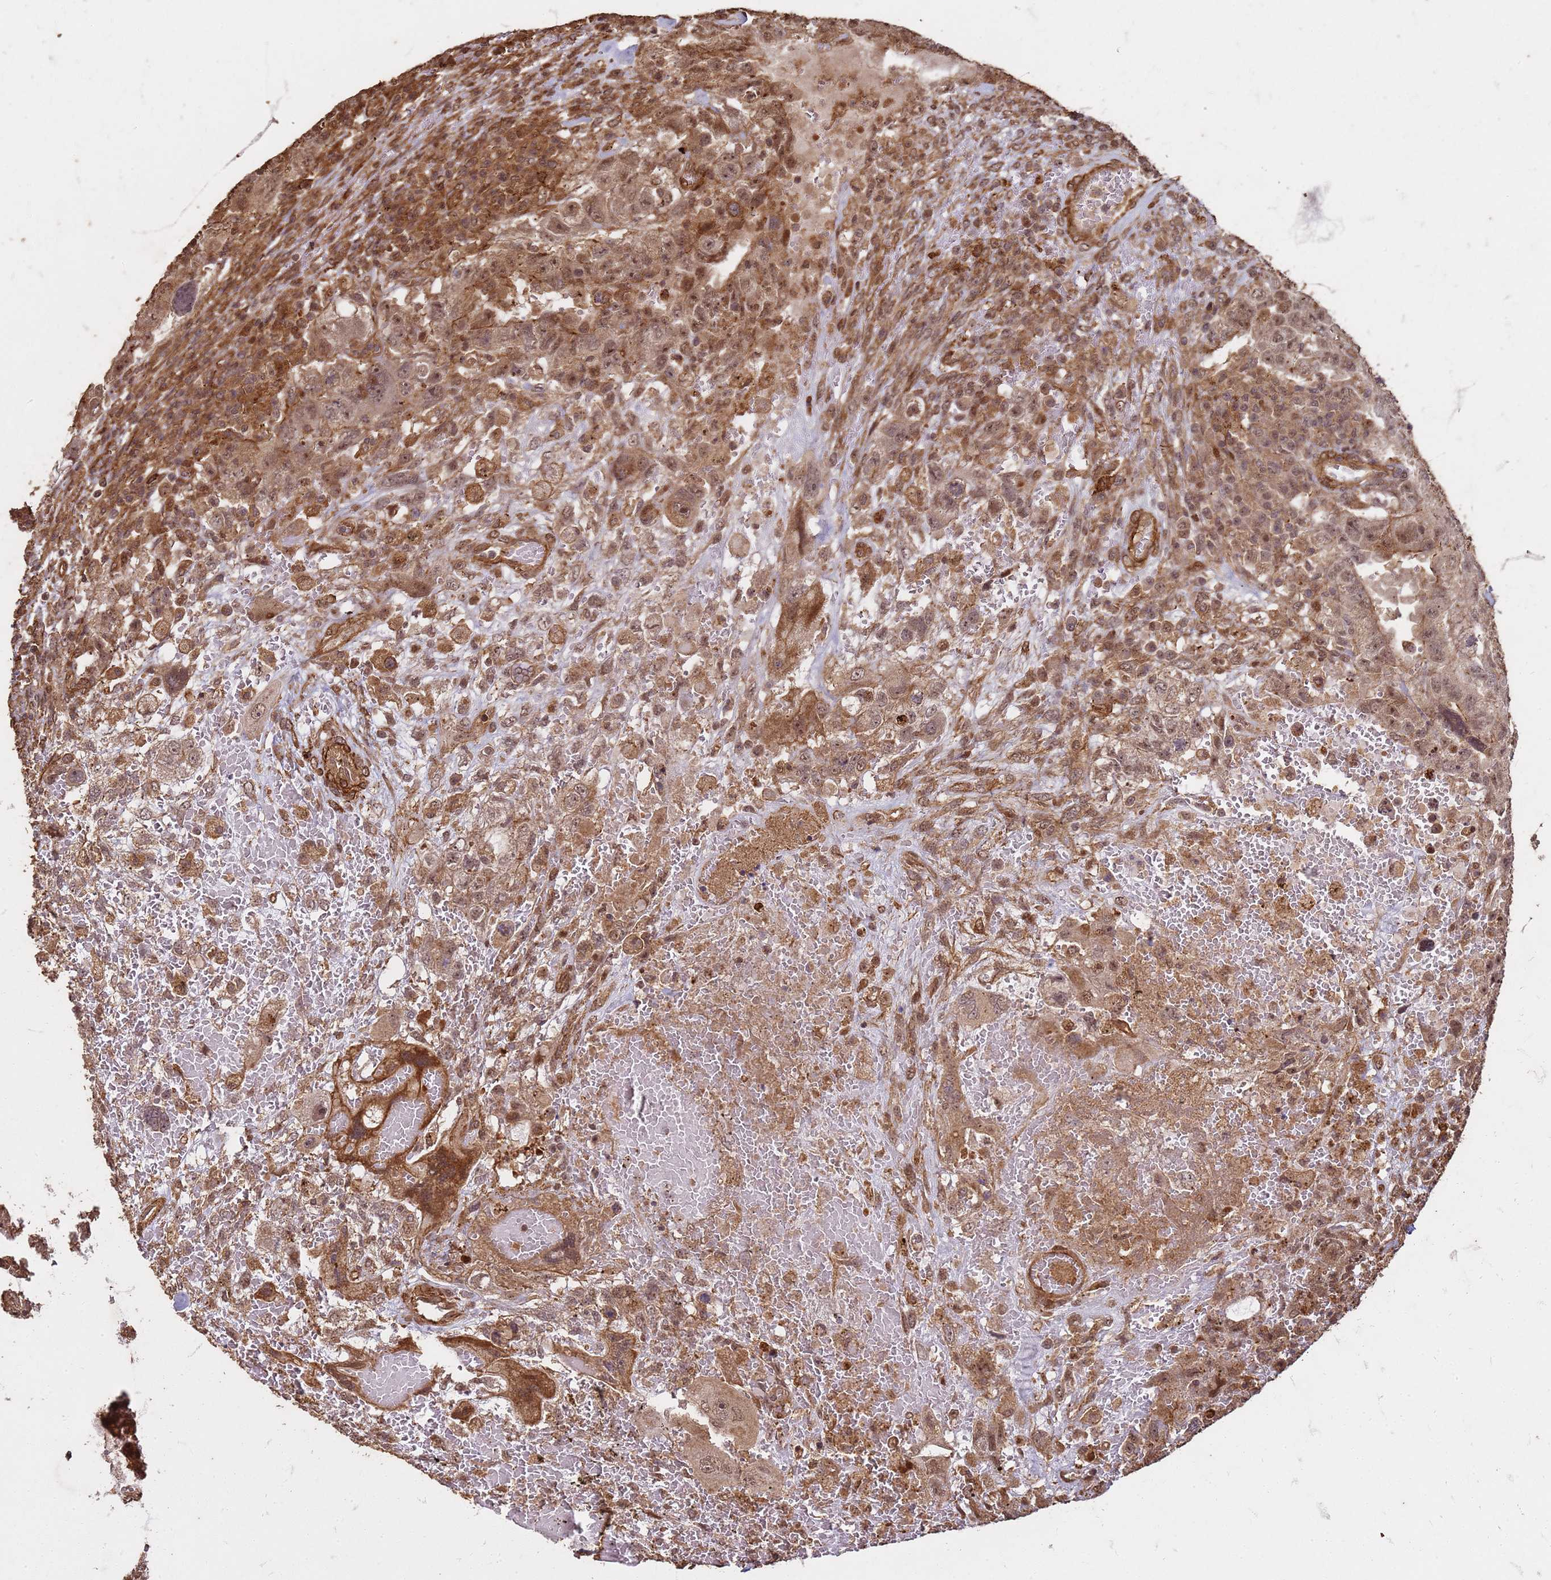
{"staining": {"intensity": "moderate", "quantity": ">75%", "location": "cytoplasmic/membranous,nuclear"}, "tissue": "testis cancer", "cell_type": "Tumor cells", "image_type": "cancer", "snomed": [{"axis": "morphology", "description": "Carcinoma, Embryonal, NOS"}, {"axis": "topography", "description": "Testis"}], "caption": "Testis cancer (embryonal carcinoma) stained with a protein marker demonstrates moderate staining in tumor cells.", "gene": "KIF26A", "patient": {"sex": "male", "age": 26}}